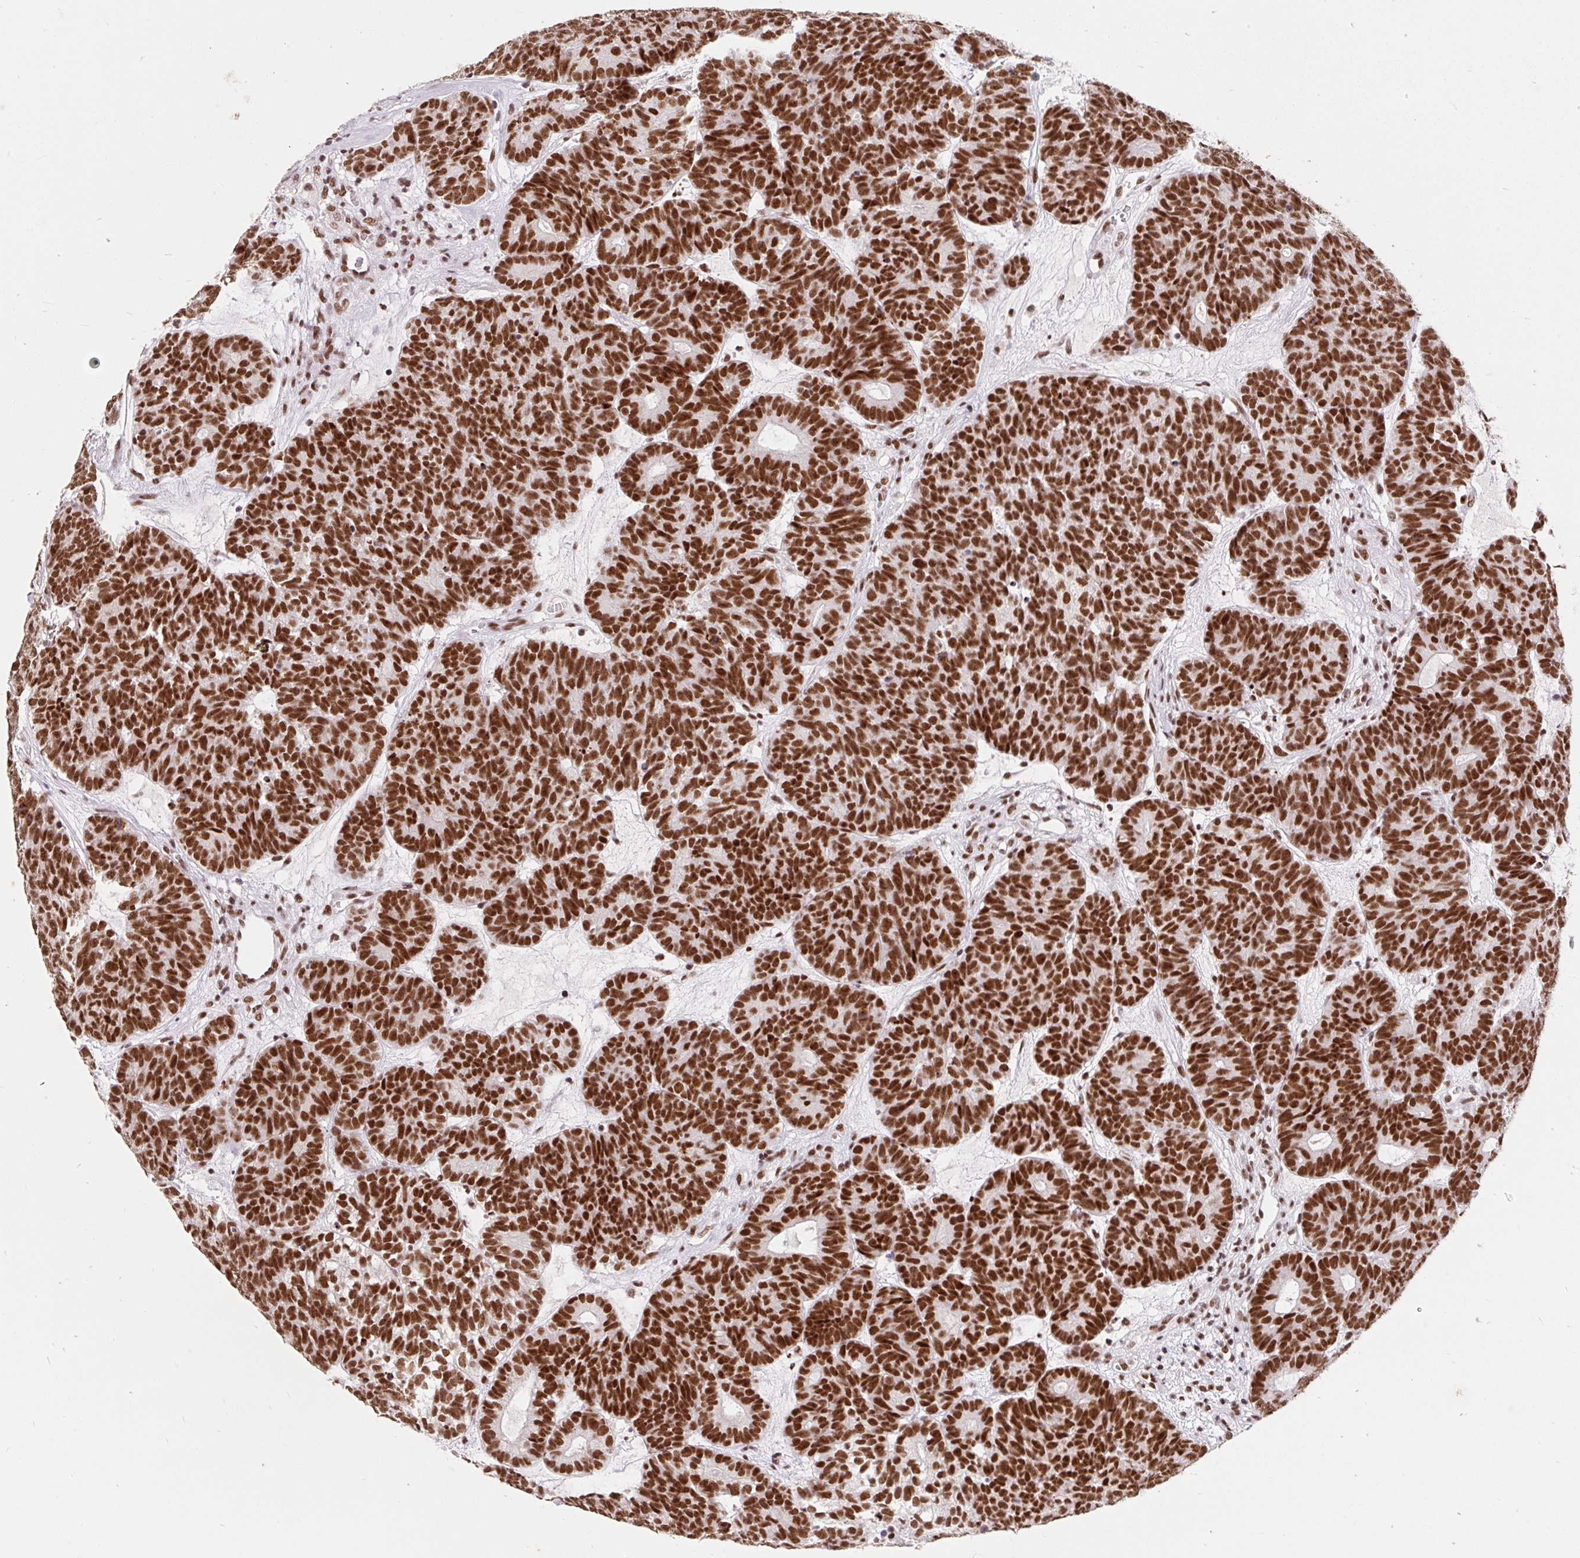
{"staining": {"intensity": "strong", "quantity": ">75%", "location": "nuclear"}, "tissue": "head and neck cancer", "cell_type": "Tumor cells", "image_type": "cancer", "snomed": [{"axis": "morphology", "description": "Adenocarcinoma, NOS"}, {"axis": "topography", "description": "Head-Neck"}], "caption": "Immunohistochemical staining of adenocarcinoma (head and neck) shows high levels of strong nuclear protein expression in approximately >75% of tumor cells. (IHC, brightfield microscopy, high magnification).", "gene": "SRSF10", "patient": {"sex": "female", "age": 81}}